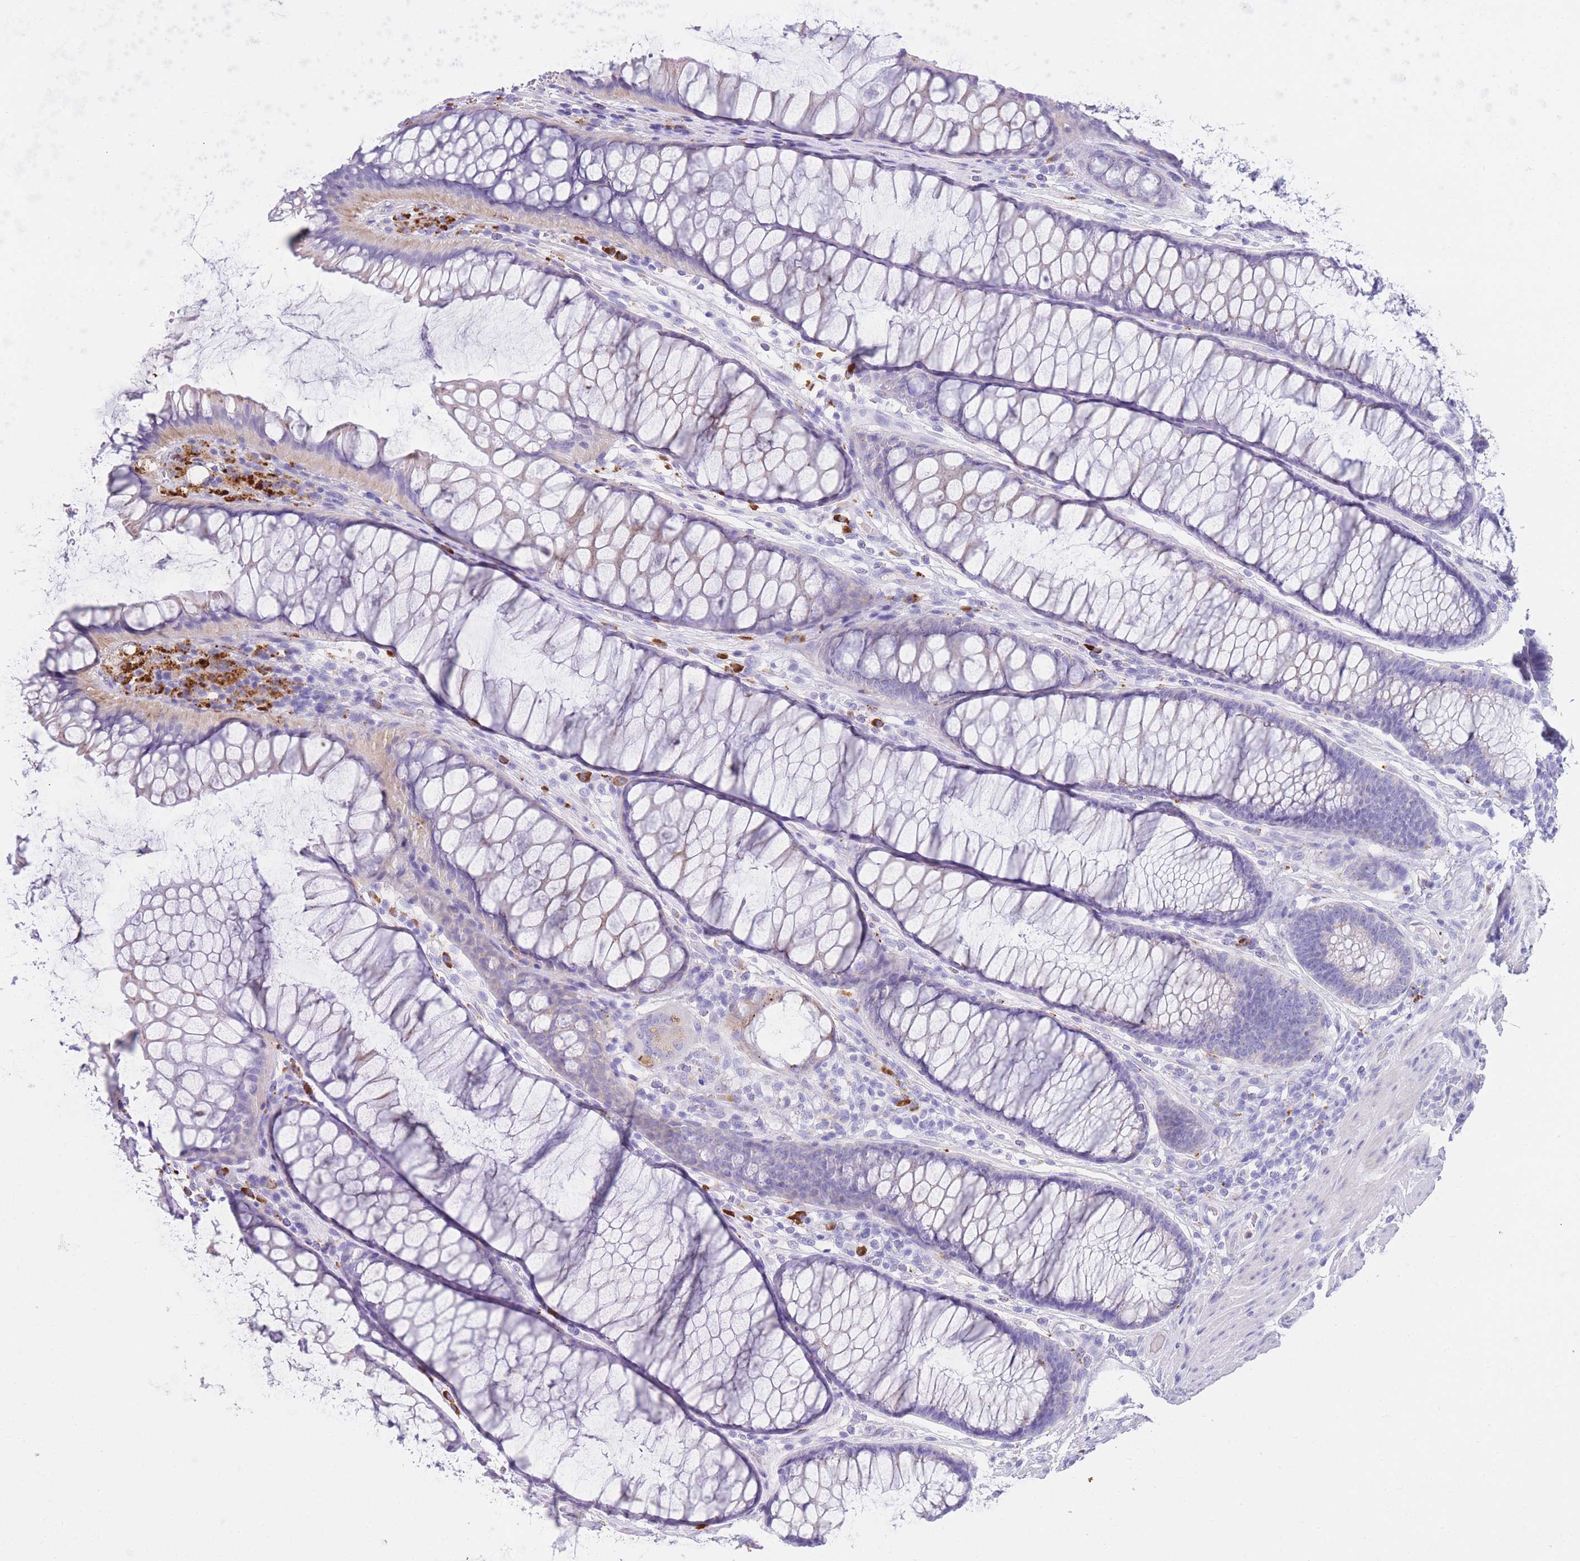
{"staining": {"intensity": "negative", "quantity": "none", "location": "none"}, "tissue": "colon", "cell_type": "Endothelial cells", "image_type": "normal", "snomed": [{"axis": "morphology", "description": "Normal tissue, NOS"}, {"axis": "topography", "description": "Colon"}], "caption": "This is an immunohistochemistry image of benign human colon. There is no positivity in endothelial cells.", "gene": "PLBD1", "patient": {"sex": "female", "age": 82}}